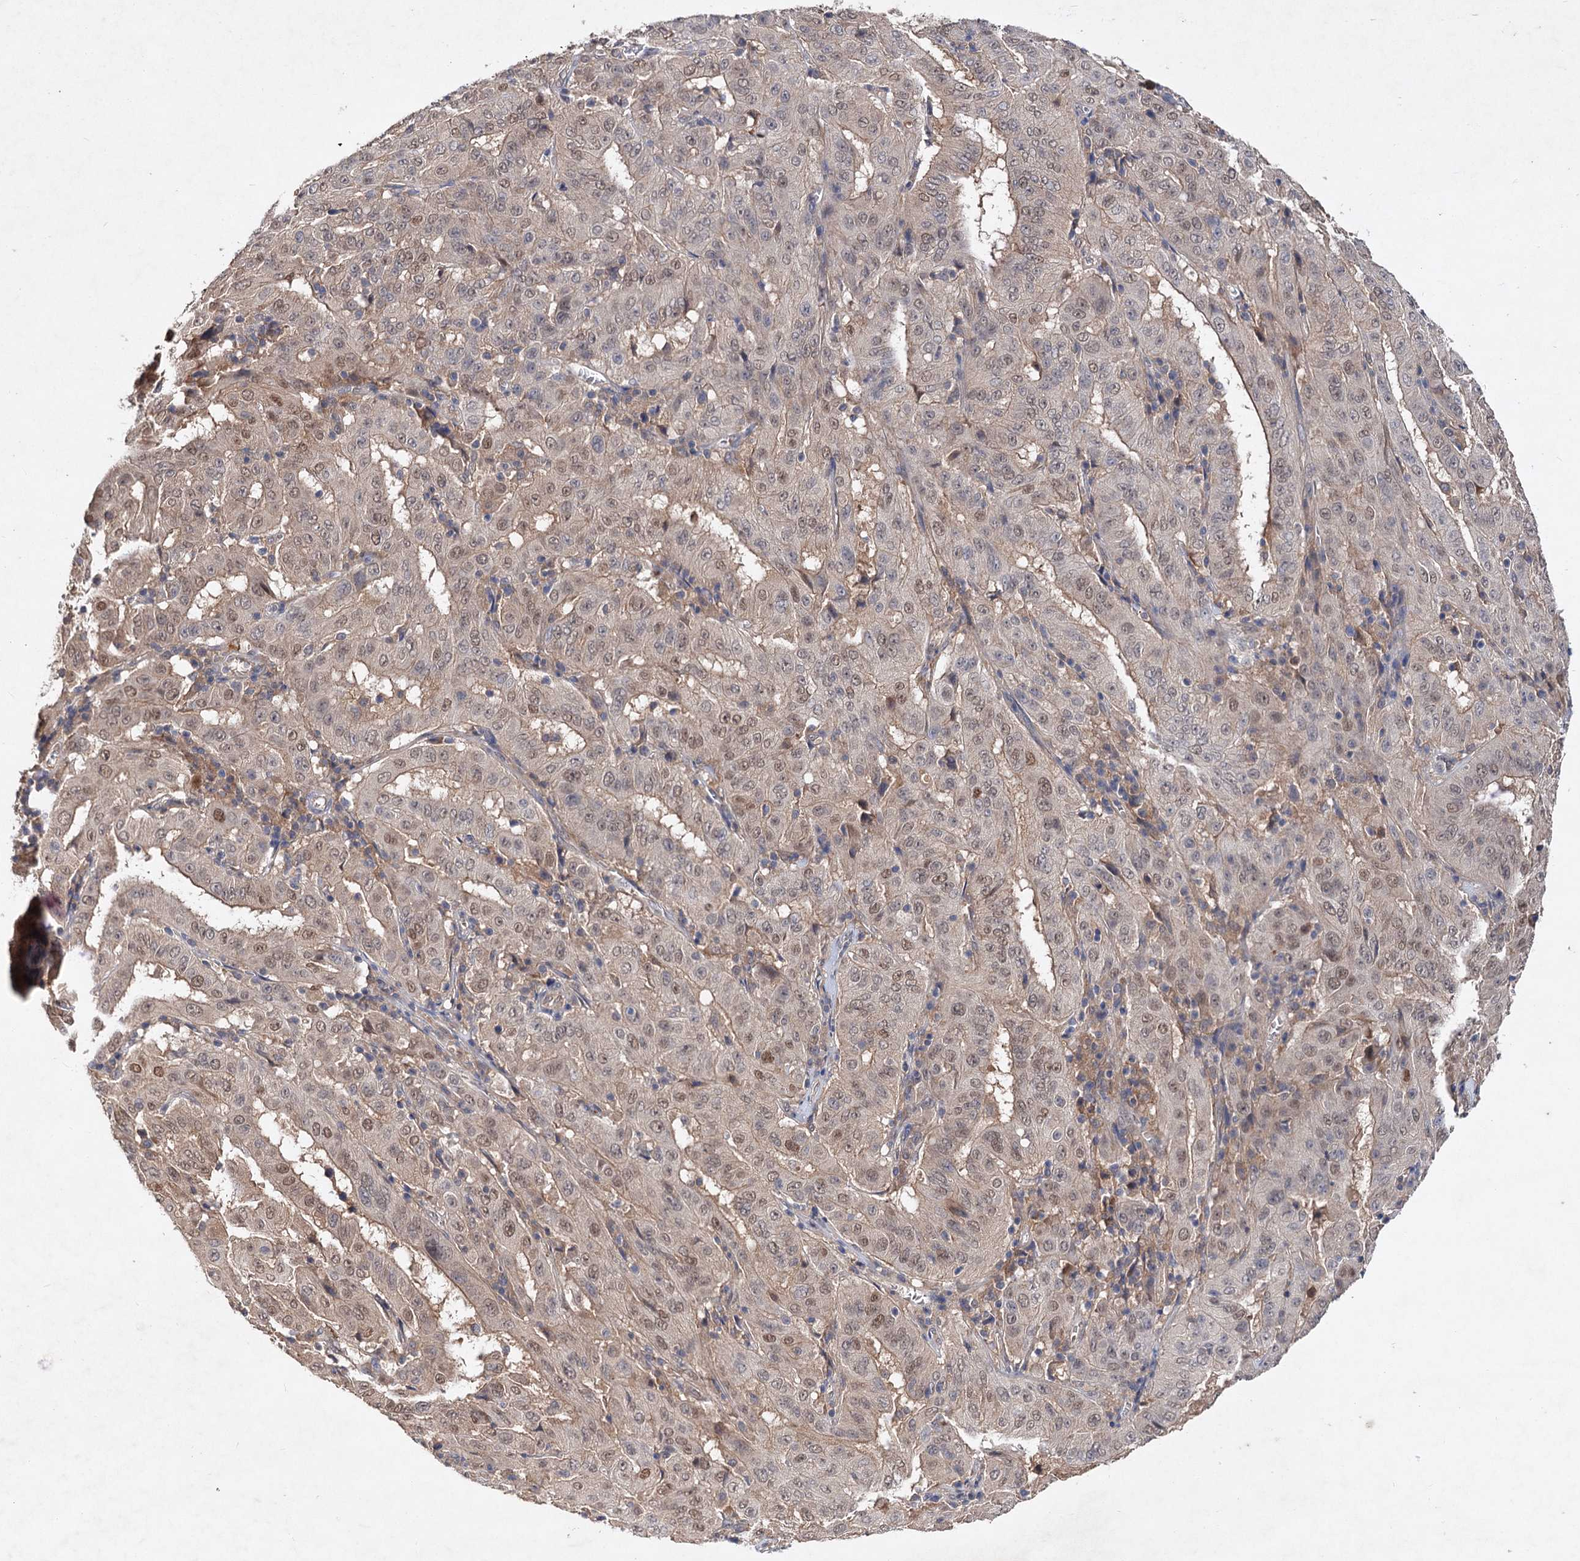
{"staining": {"intensity": "weak", "quantity": ">75%", "location": "nuclear"}, "tissue": "pancreatic cancer", "cell_type": "Tumor cells", "image_type": "cancer", "snomed": [{"axis": "morphology", "description": "Adenocarcinoma, NOS"}, {"axis": "topography", "description": "Pancreas"}], "caption": "Immunohistochemical staining of pancreatic cancer reveals low levels of weak nuclear staining in approximately >75% of tumor cells.", "gene": "NUDCD2", "patient": {"sex": "male", "age": 63}}